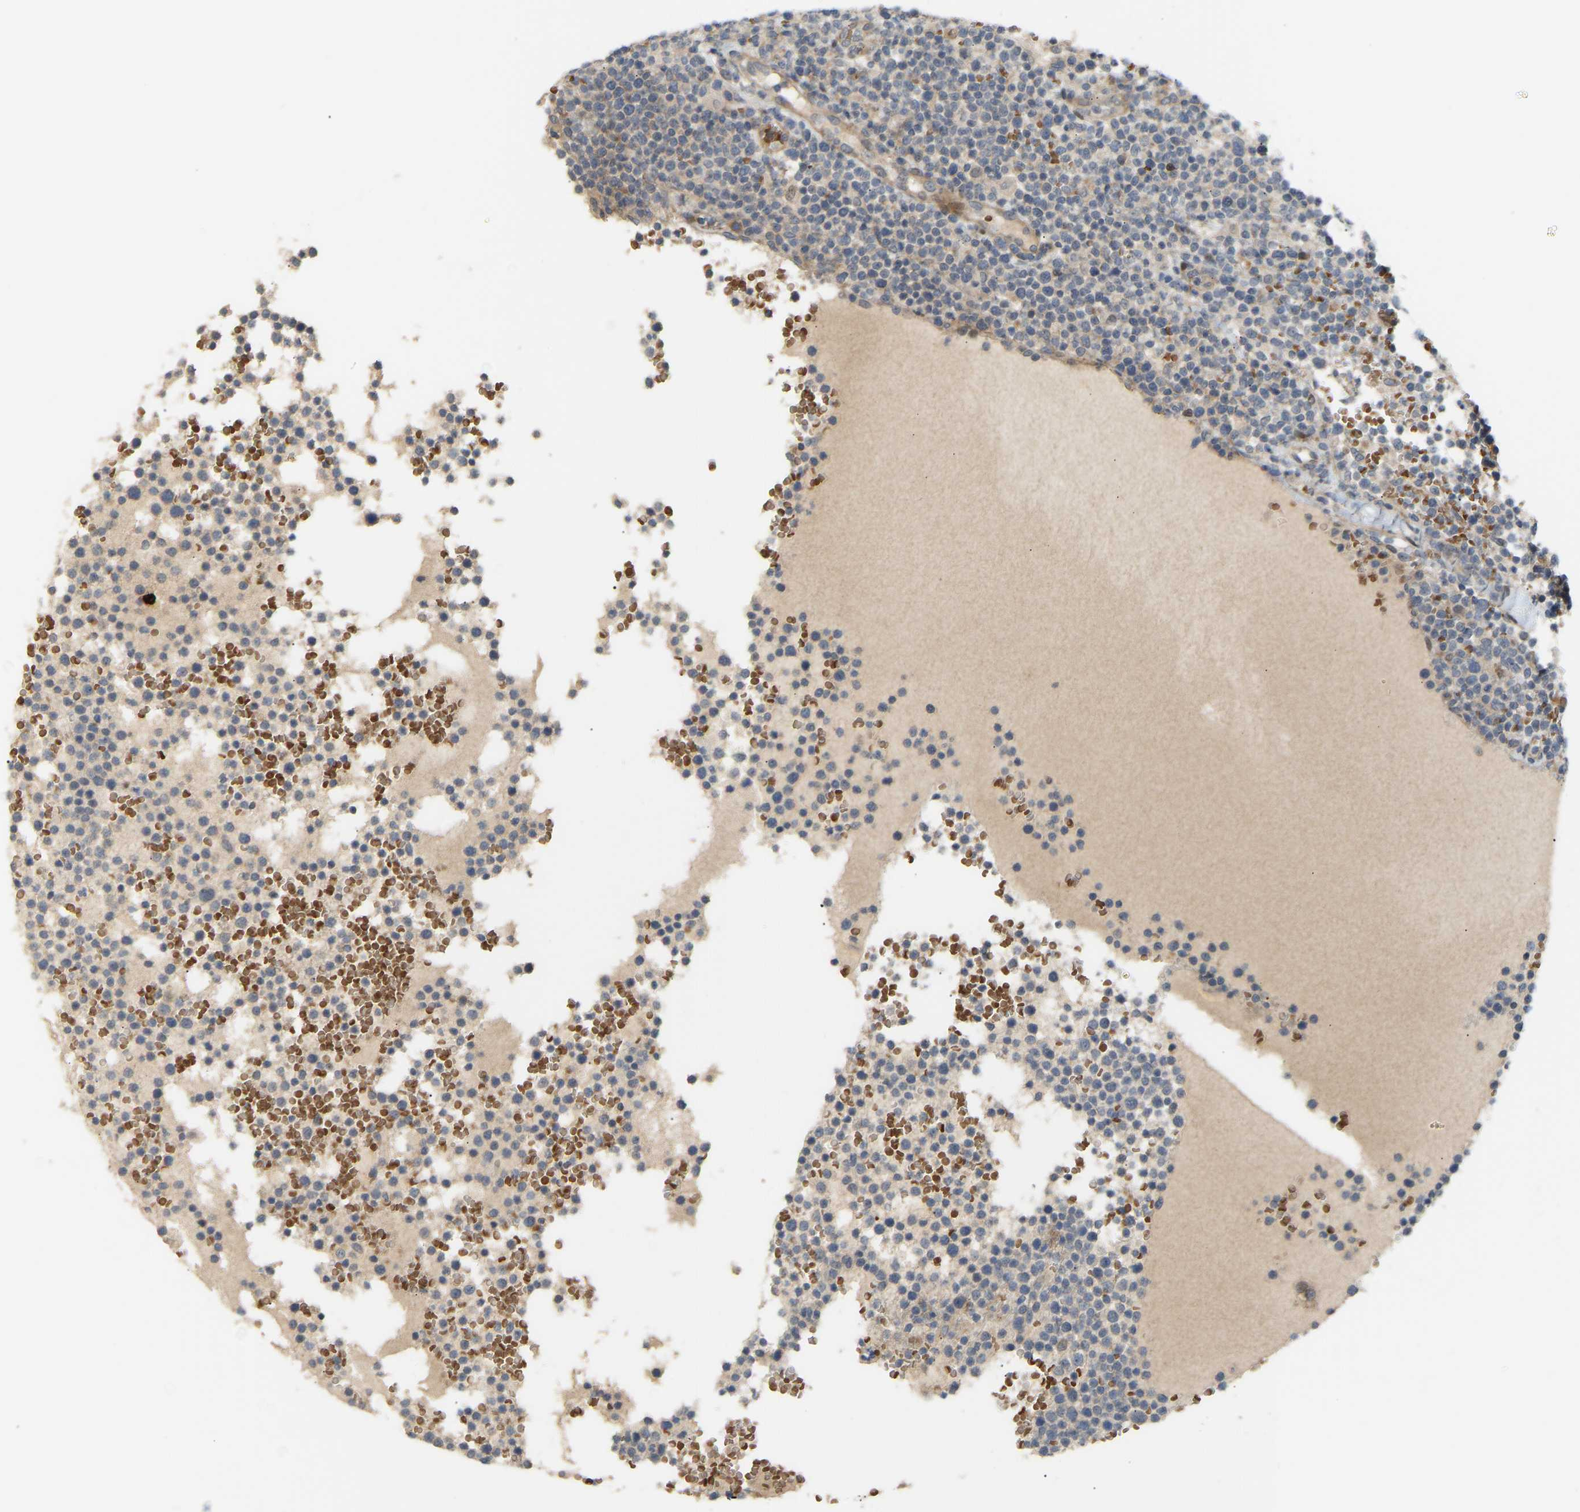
{"staining": {"intensity": "negative", "quantity": "none", "location": "none"}, "tissue": "lymphoma", "cell_type": "Tumor cells", "image_type": "cancer", "snomed": [{"axis": "morphology", "description": "Malignant lymphoma, non-Hodgkin's type, High grade"}, {"axis": "topography", "description": "Lymph node"}], "caption": "A high-resolution image shows IHC staining of malignant lymphoma, non-Hodgkin's type (high-grade), which exhibits no significant expression in tumor cells.", "gene": "POGLUT2", "patient": {"sex": "male", "age": 61}}